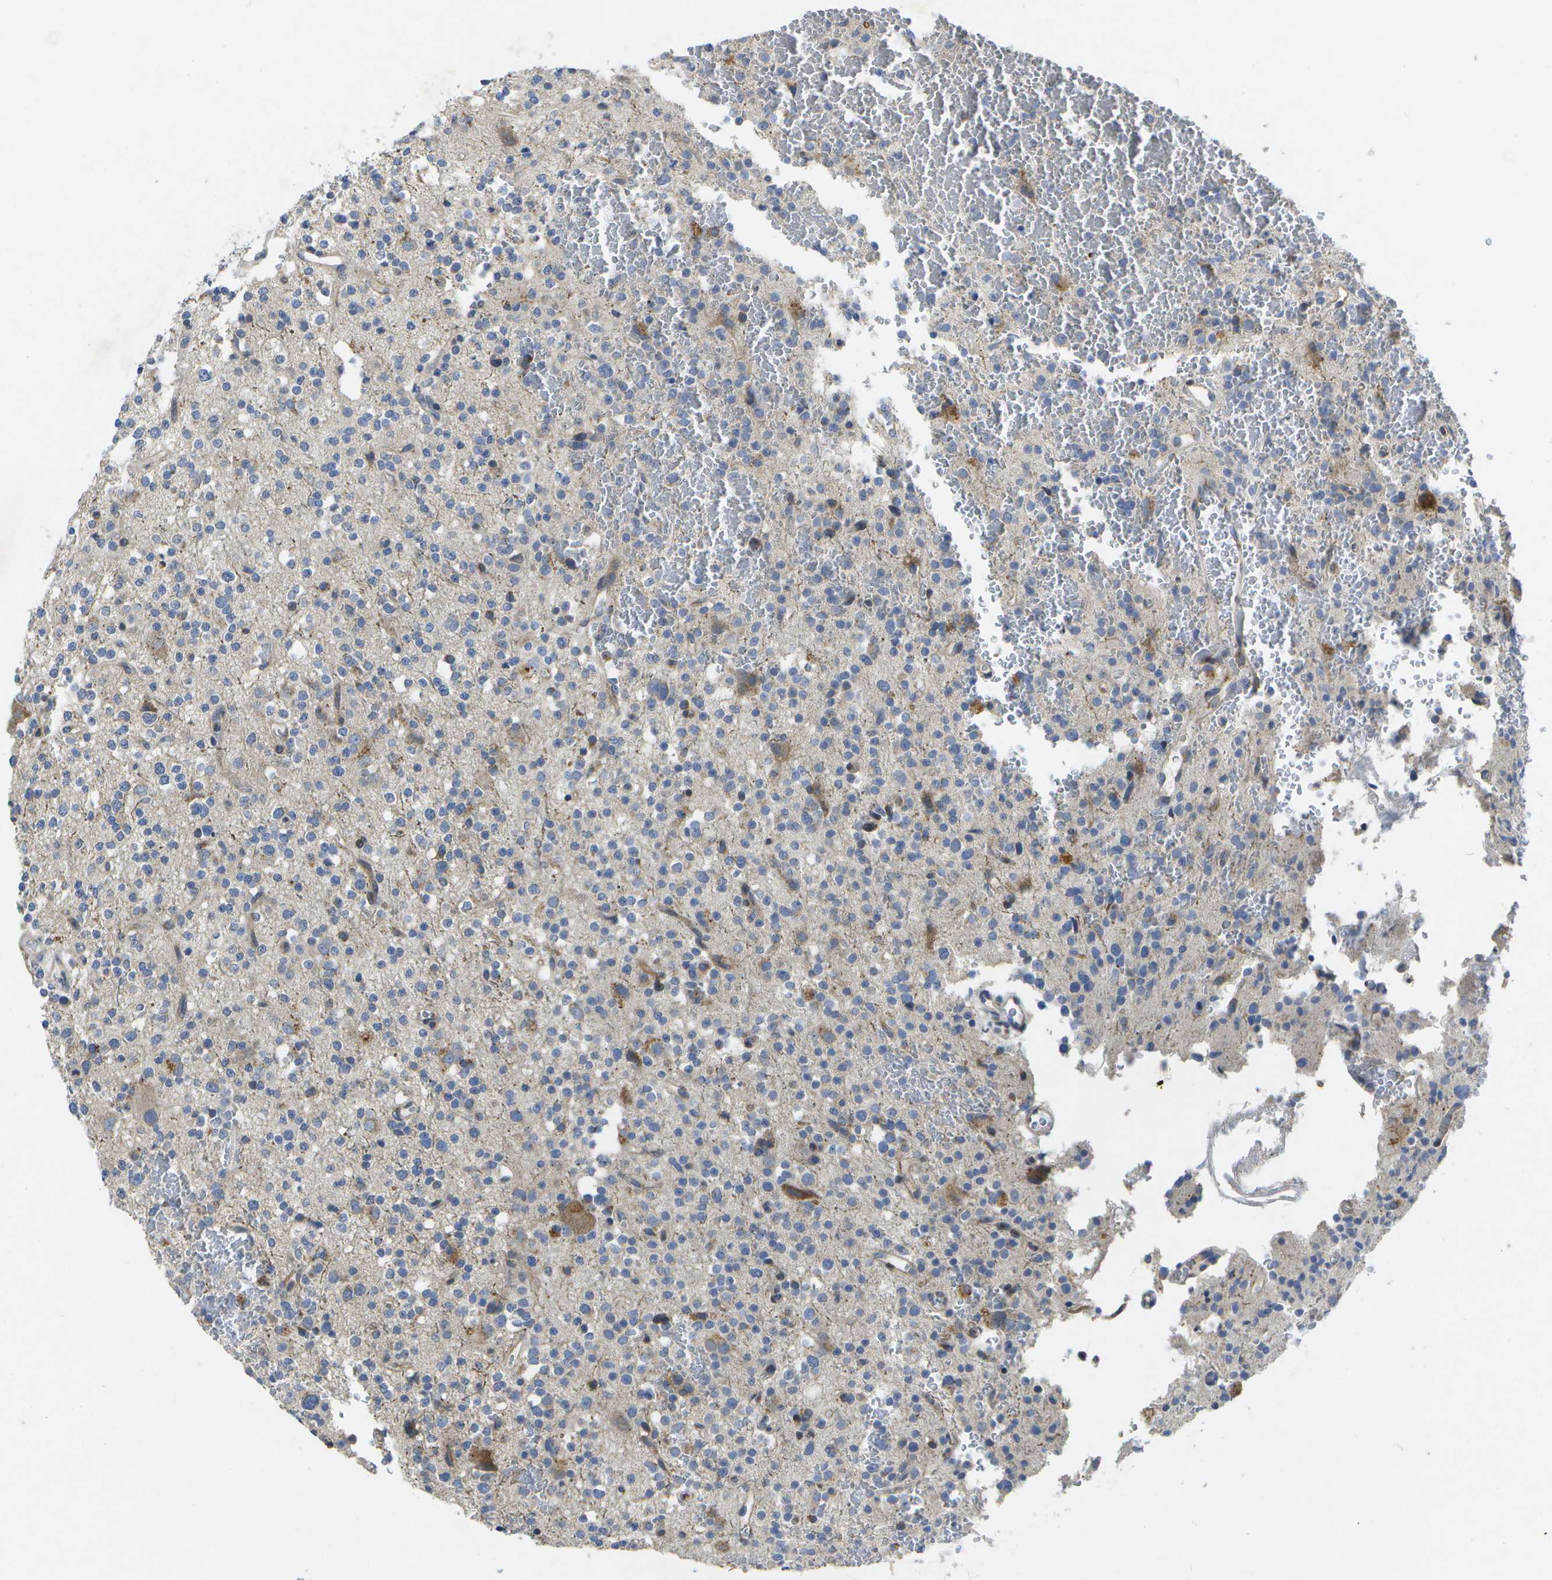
{"staining": {"intensity": "negative", "quantity": "none", "location": "none"}, "tissue": "glioma", "cell_type": "Tumor cells", "image_type": "cancer", "snomed": [{"axis": "morphology", "description": "Glioma, malignant, High grade"}, {"axis": "topography", "description": "Brain"}], "caption": "IHC image of neoplastic tissue: human high-grade glioma (malignant) stained with DAB (3,3'-diaminobenzidine) reveals no significant protein expression in tumor cells.", "gene": "KDELR1", "patient": {"sex": "male", "age": 47}}